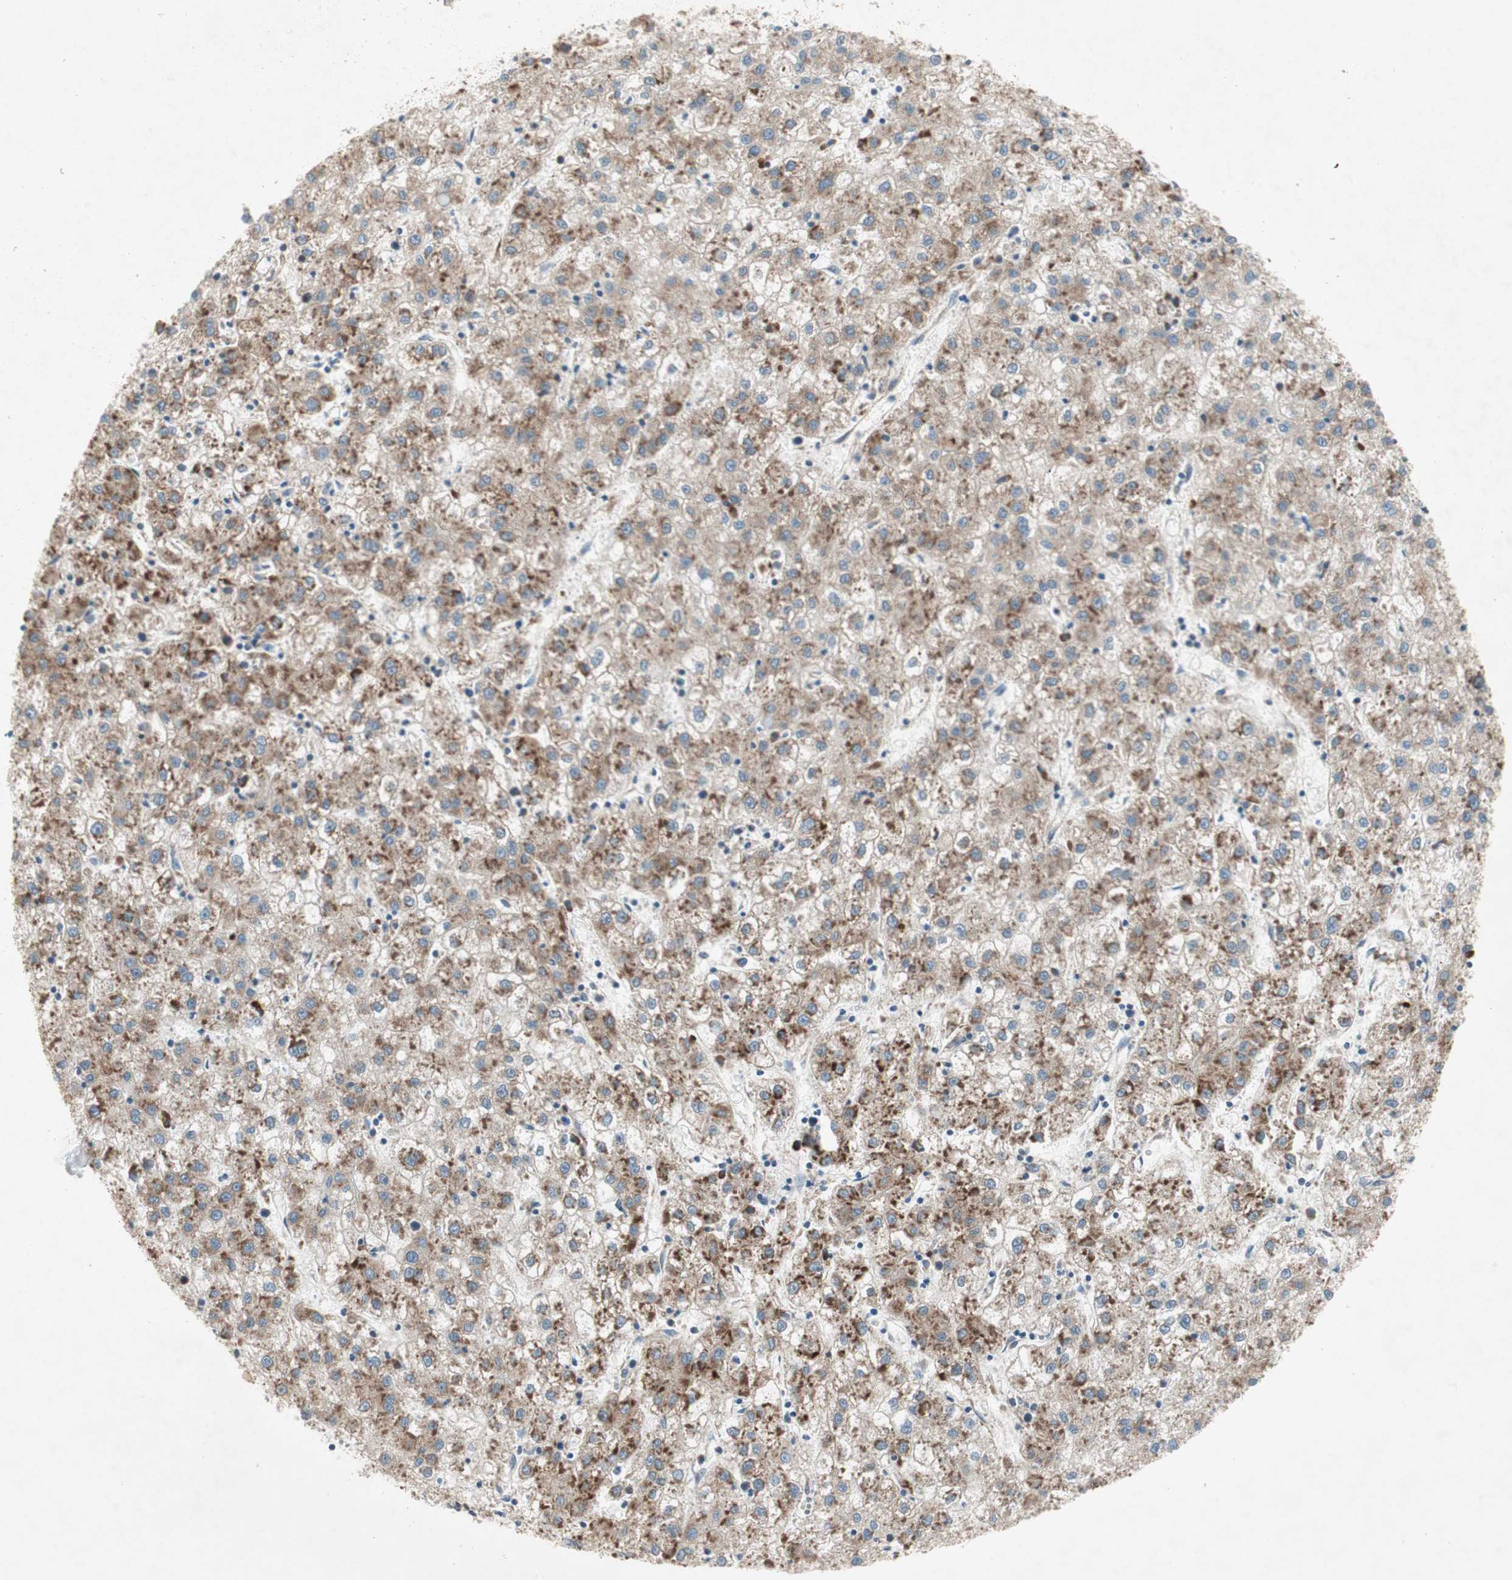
{"staining": {"intensity": "strong", "quantity": ">75%", "location": "cytoplasmic/membranous"}, "tissue": "liver cancer", "cell_type": "Tumor cells", "image_type": "cancer", "snomed": [{"axis": "morphology", "description": "Carcinoma, Hepatocellular, NOS"}, {"axis": "topography", "description": "Liver"}], "caption": "Strong cytoplasmic/membranous protein staining is seen in about >75% of tumor cells in liver hepatocellular carcinoma. The staining was performed using DAB to visualize the protein expression in brown, while the nuclei were stained in blue with hematoxylin (Magnification: 20x).", "gene": "RPL23", "patient": {"sex": "male", "age": 72}}